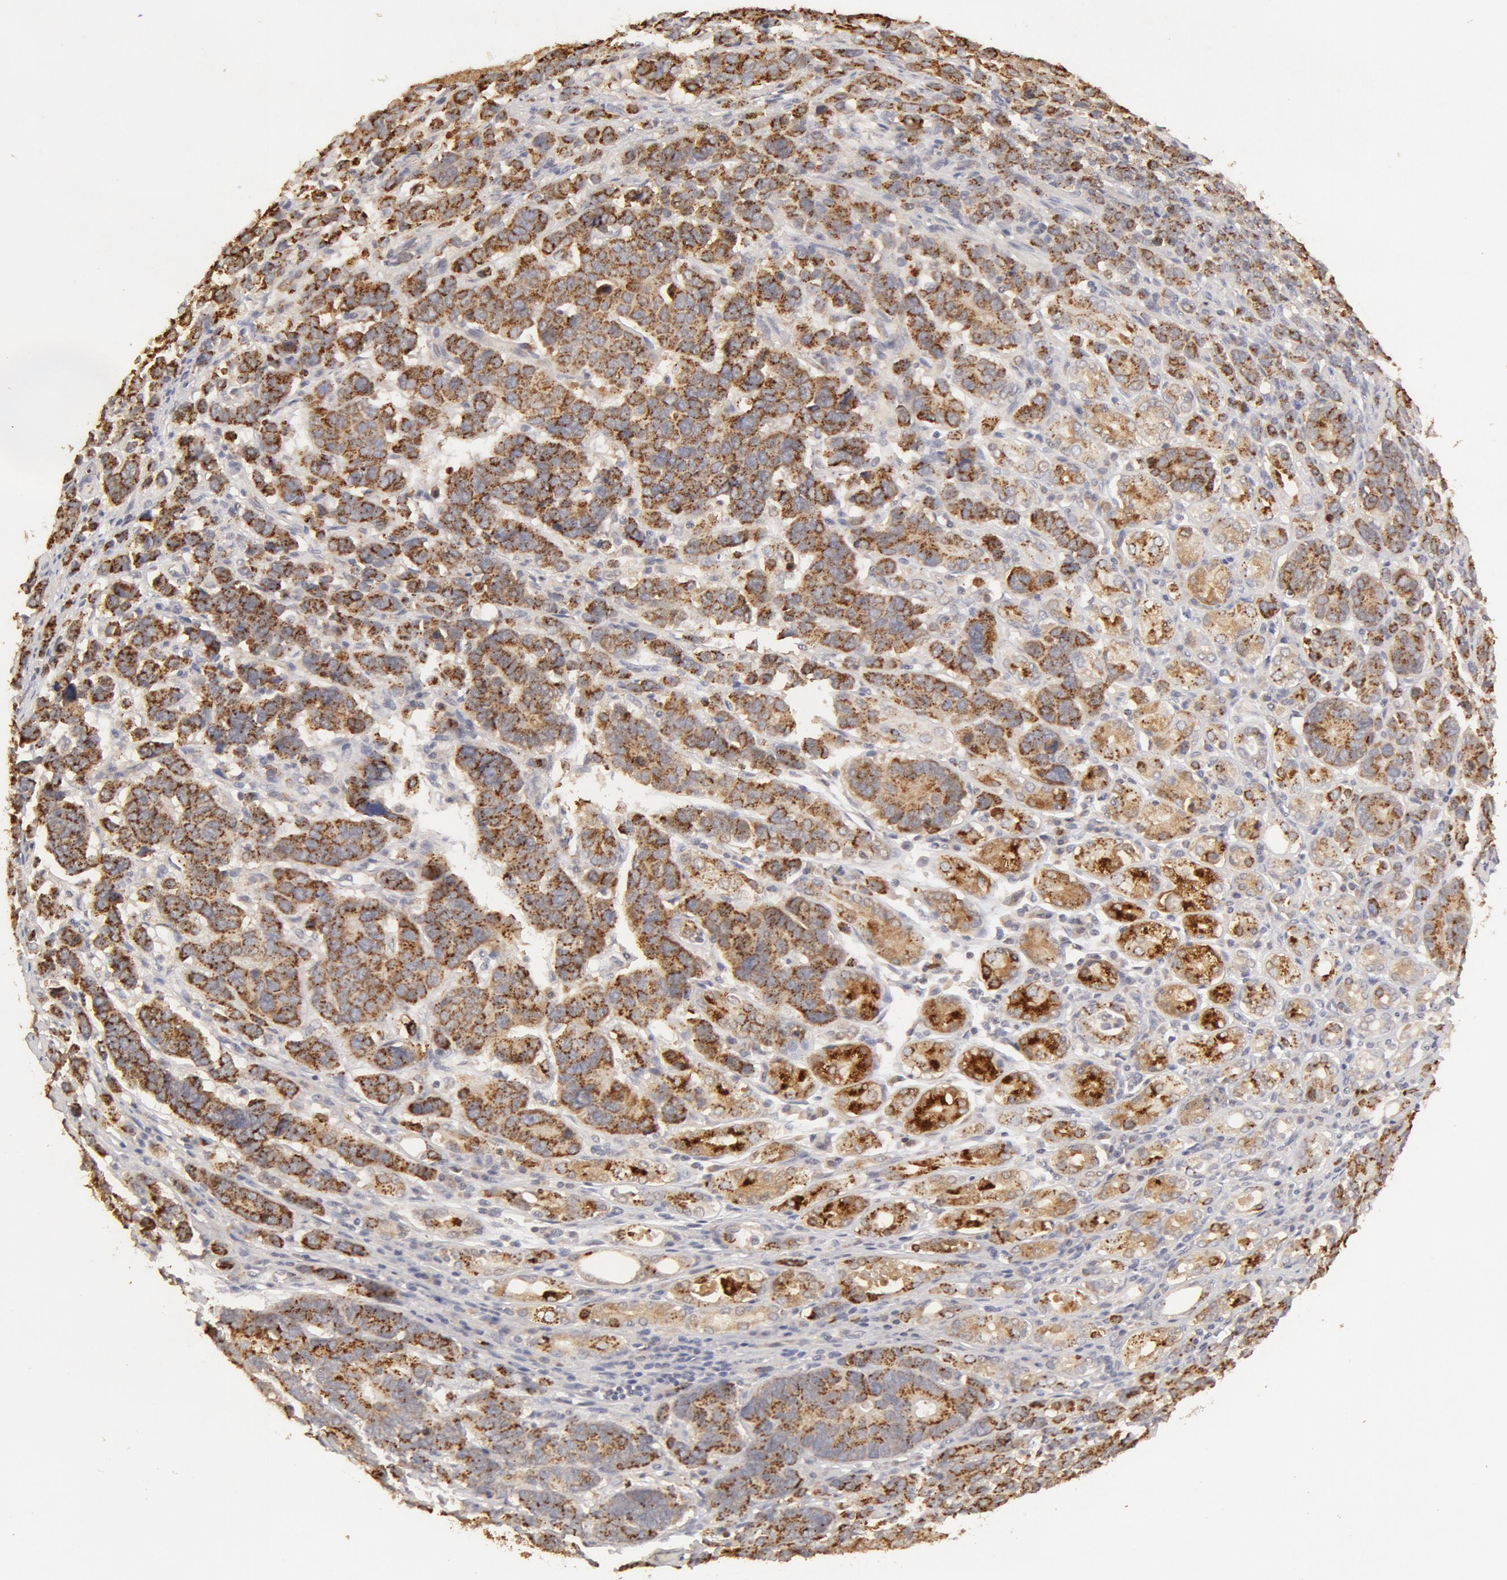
{"staining": {"intensity": "moderate", "quantity": "<25%", "location": "cytoplasmic/membranous"}, "tissue": "stomach cancer", "cell_type": "Tumor cells", "image_type": "cancer", "snomed": [{"axis": "morphology", "description": "Adenocarcinoma, NOS"}, {"axis": "topography", "description": "Stomach, upper"}], "caption": "Protein expression analysis of human adenocarcinoma (stomach) reveals moderate cytoplasmic/membranous positivity in approximately <25% of tumor cells.", "gene": "ADPRH", "patient": {"sex": "male", "age": 71}}